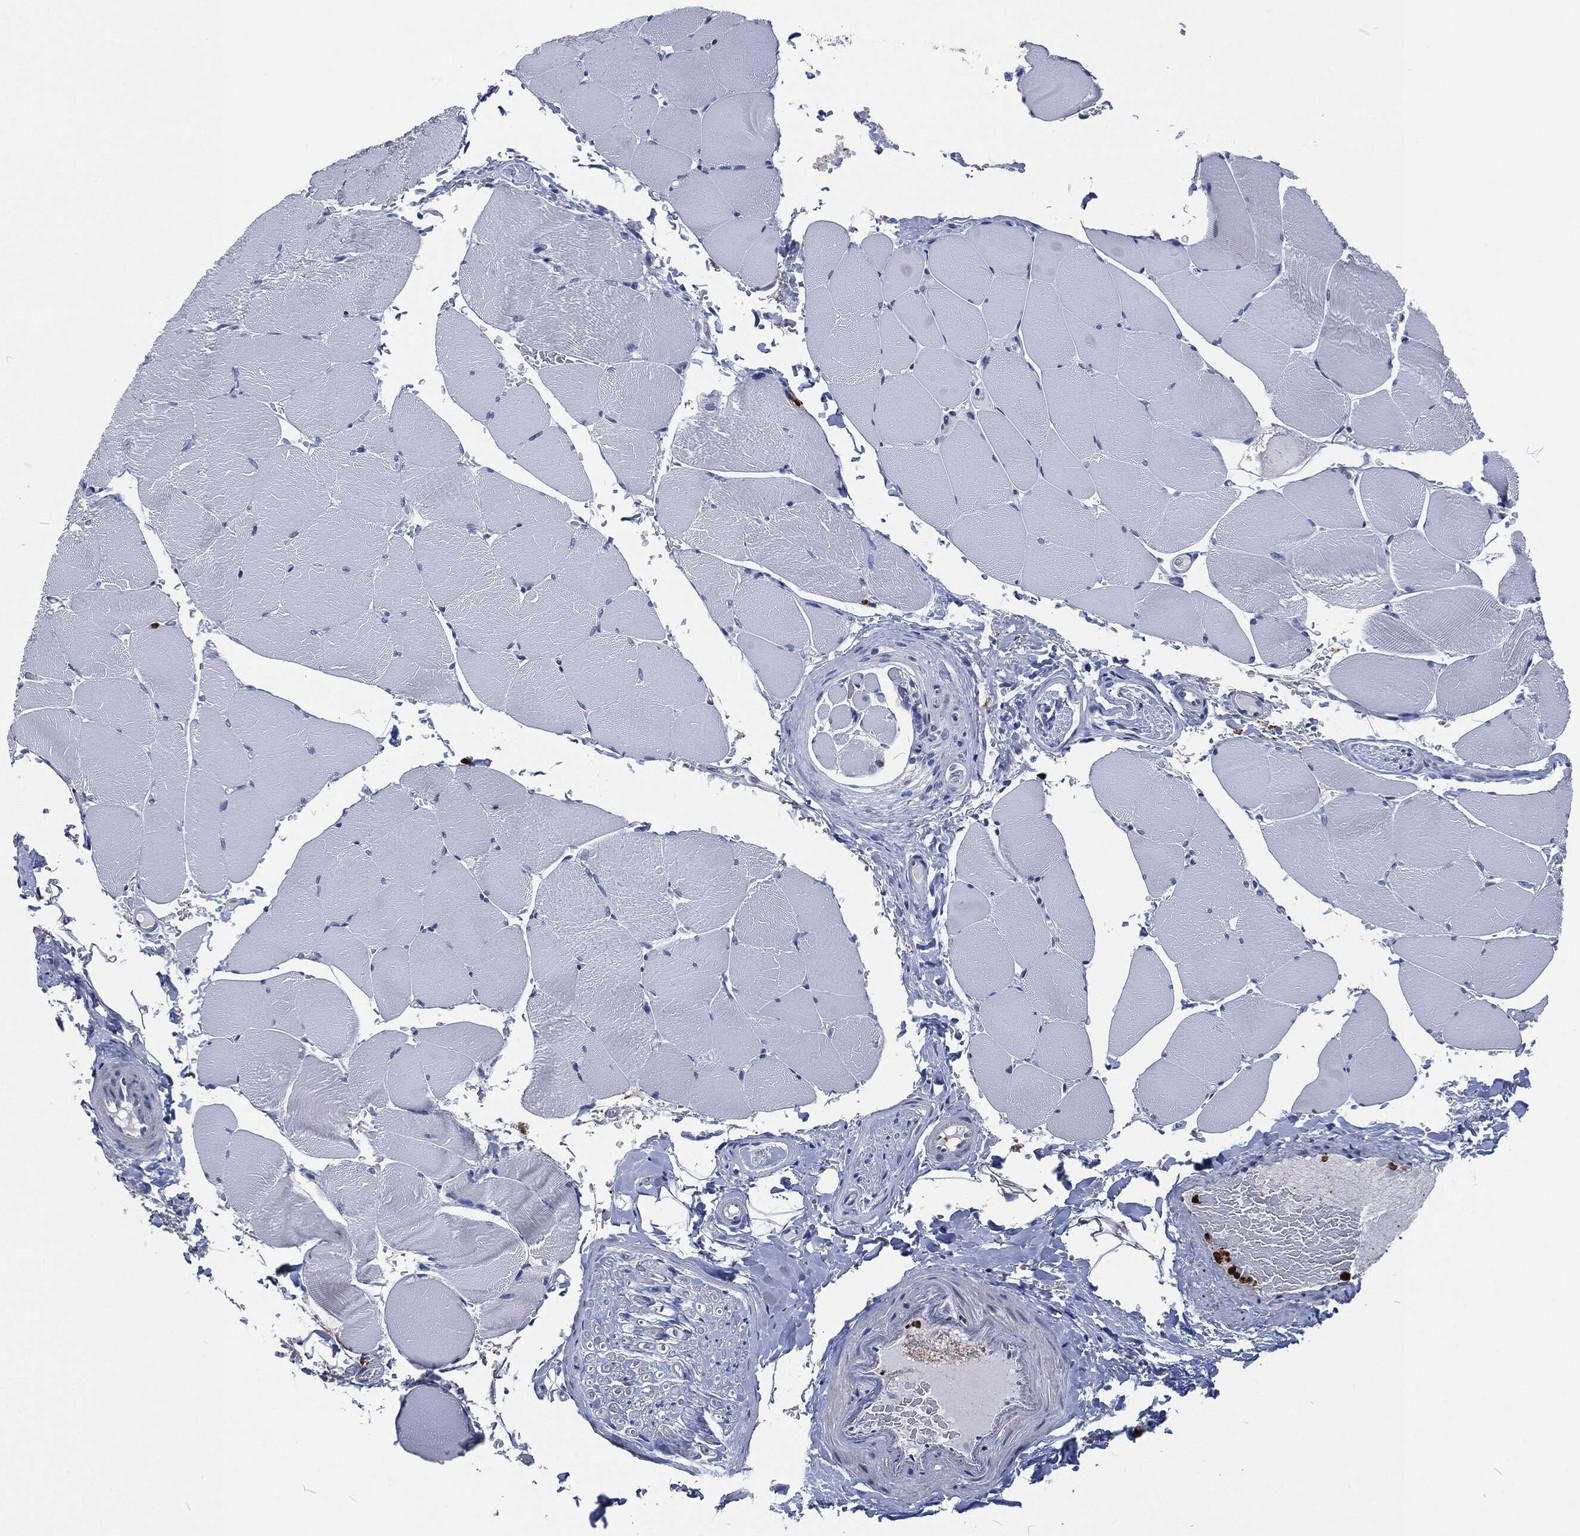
{"staining": {"intensity": "negative", "quantity": "none", "location": "none"}, "tissue": "skeletal muscle", "cell_type": "Myocytes", "image_type": "normal", "snomed": [{"axis": "morphology", "description": "Normal tissue, NOS"}, {"axis": "topography", "description": "Skeletal muscle"}], "caption": "Immunohistochemistry micrograph of benign skeletal muscle: human skeletal muscle stained with DAB (3,3'-diaminobenzidine) exhibits no significant protein expression in myocytes.", "gene": "MPO", "patient": {"sex": "female", "age": 37}}